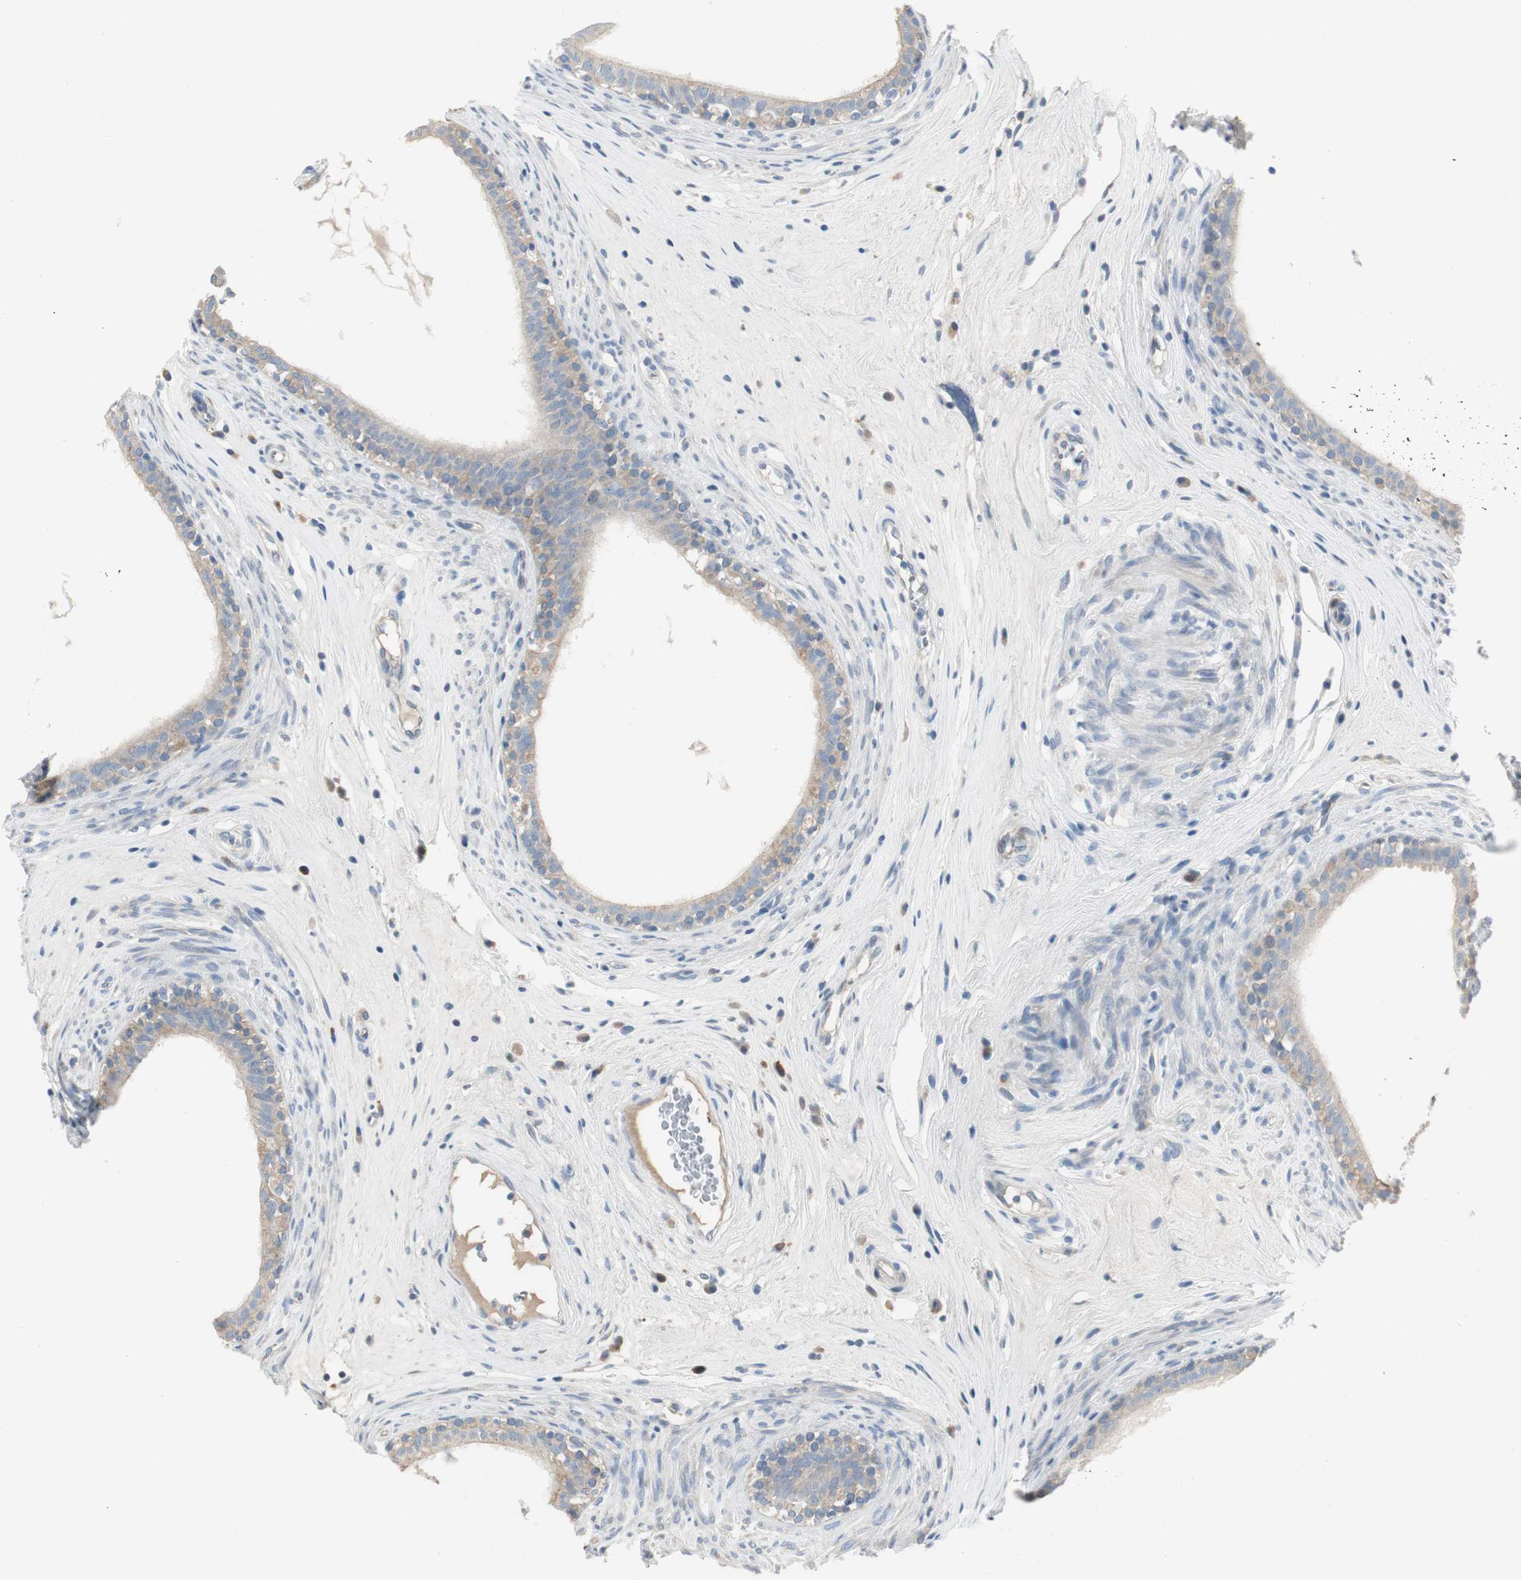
{"staining": {"intensity": "weak", "quantity": ">75%", "location": "cytoplasmic/membranous"}, "tissue": "epididymis", "cell_type": "Glandular cells", "image_type": "normal", "snomed": [{"axis": "morphology", "description": "Normal tissue, NOS"}, {"axis": "morphology", "description": "Inflammation, NOS"}, {"axis": "topography", "description": "Epididymis"}], "caption": "A micrograph showing weak cytoplasmic/membranous positivity in about >75% of glandular cells in benign epididymis, as visualized by brown immunohistochemical staining.", "gene": "SPINK4", "patient": {"sex": "male", "age": 84}}